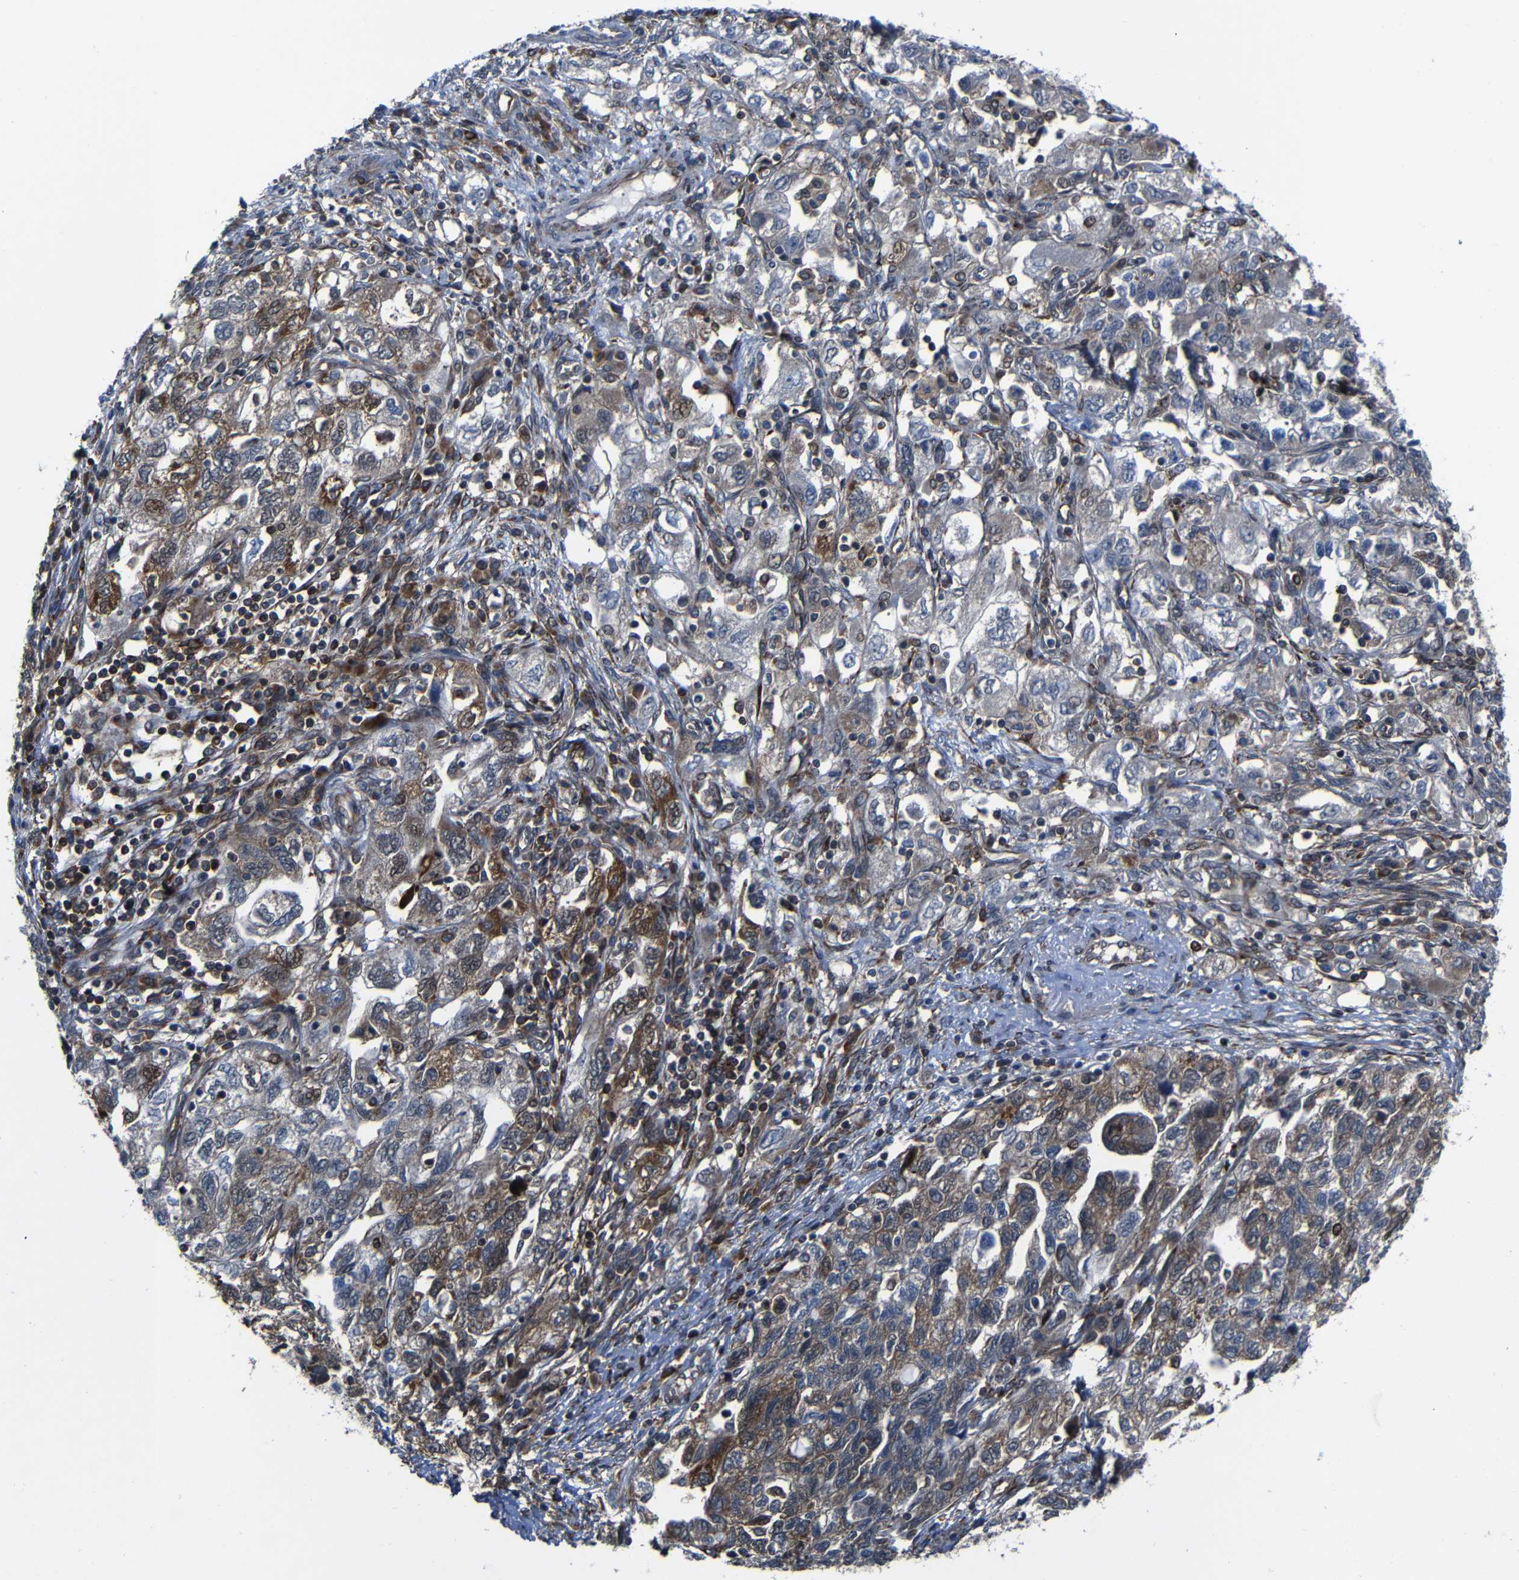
{"staining": {"intensity": "moderate", "quantity": ">75%", "location": "cytoplasmic/membranous"}, "tissue": "ovarian cancer", "cell_type": "Tumor cells", "image_type": "cancer", "snomed": [{"axis": "morphology", "description": "Carcinoma, NOS"}, {"axis": "morphology", "description": "Cystadenocarcinoma, serous, NOS"}, {"axis": "topography", "description": "Ovary"}], "caption": "IHC of human ovarian cancer (serous cystadenocarcinoma) shows medium levels of moderate cytoplasmic/membranous expression in approximately >75% of tumor cells. (DAB (3,3'-diaminobenzidine) = brown stain, brightfield microscopy at high magnification).", "gene": "KIAA0513", "patient": {"sex": "female", "age": 69}}